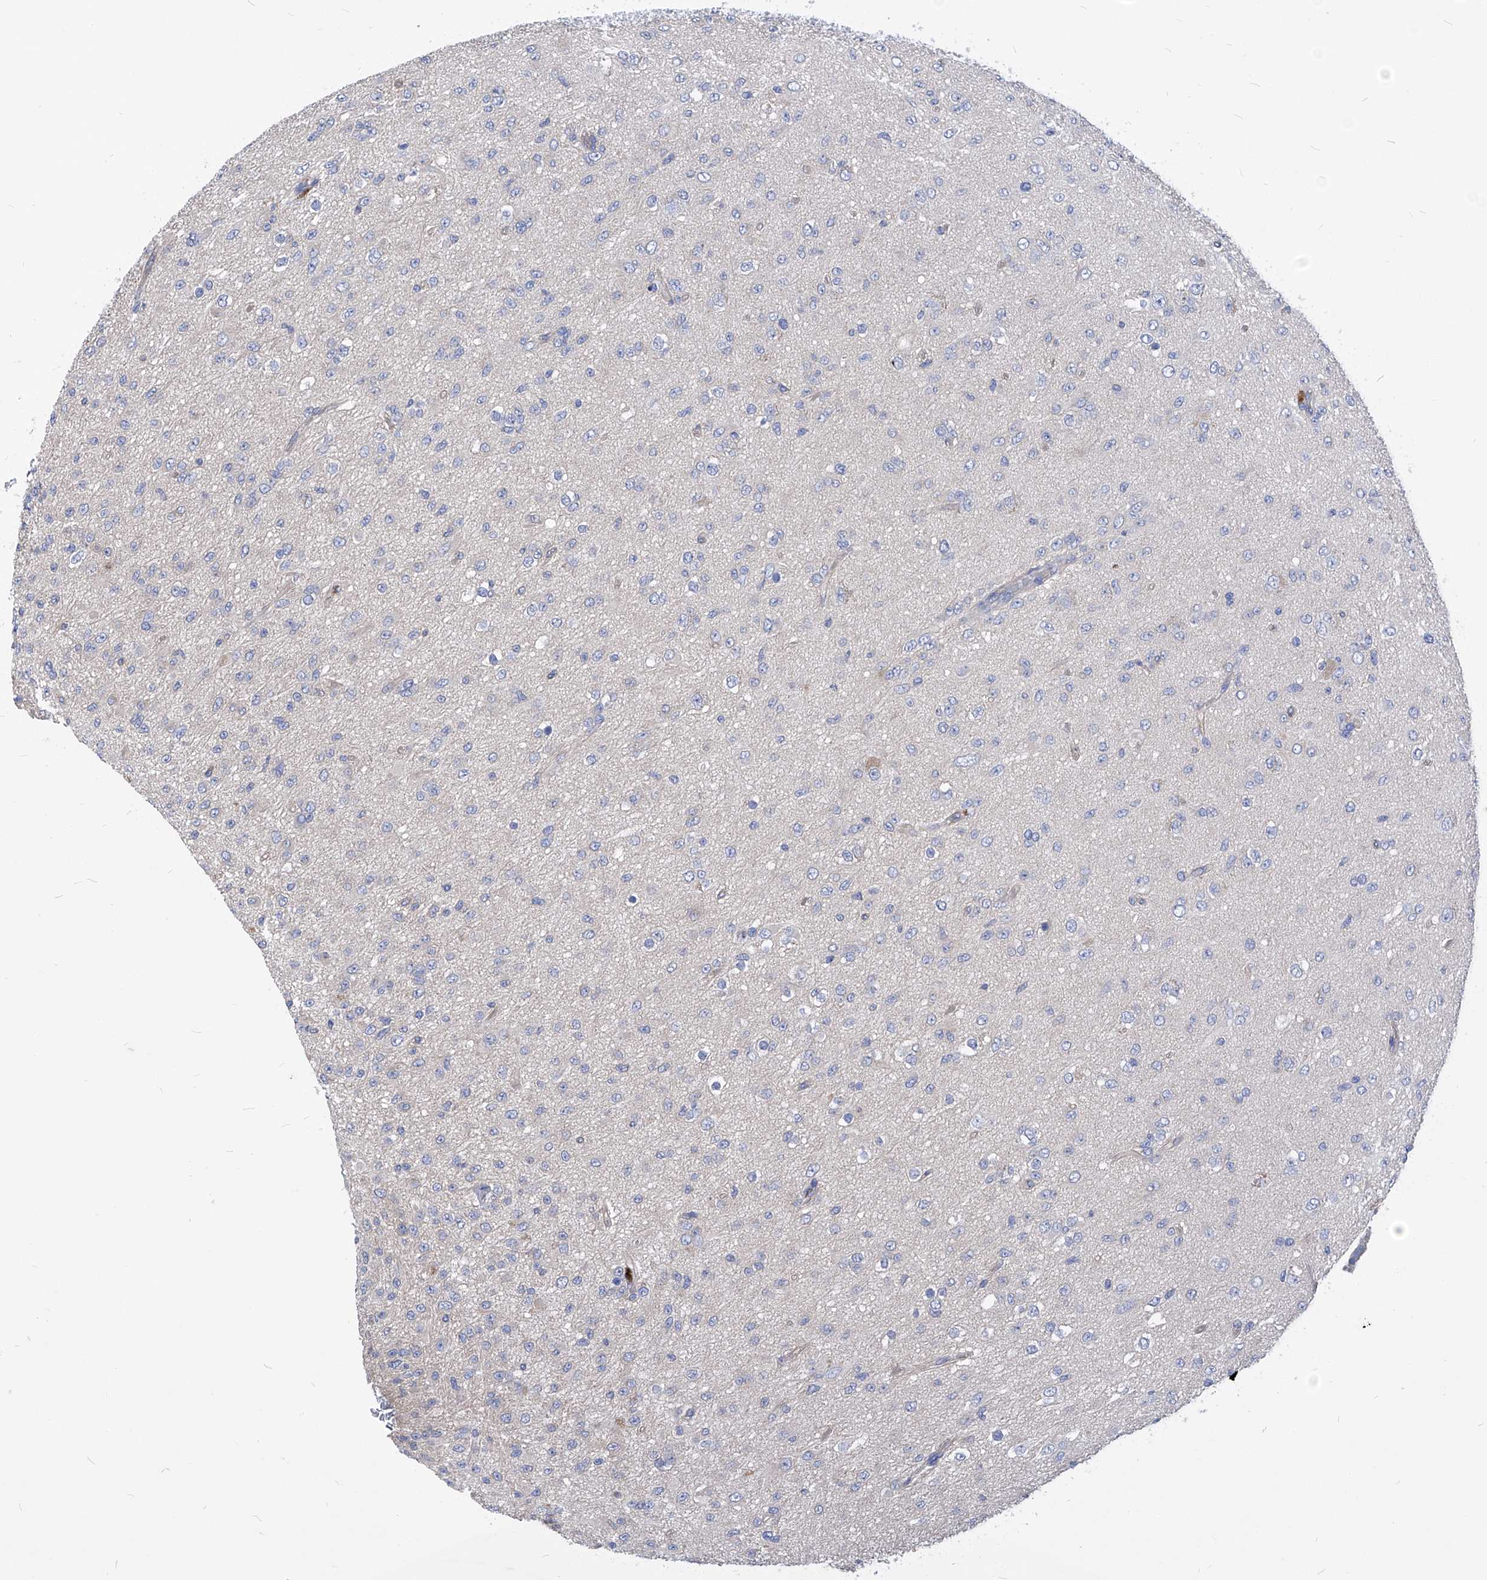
{"staining": {"intensity": "negative", "quantity": "none", "location": "none"}, "tissue": "glioma", "cell_type": "Tumor cells", "image_type": "cancer", "snomed": [{"axis": "morphology", "description": "Glioma, malignant, Low grade"}, {"axis": "topography", "description": "Brain"}], "caption": "A histopathology image of glioma stained for a protein shows no brown staining in tumor cells.", "gene": "XPNPEP1", "patient": {"sex": "male", "age": 65}}